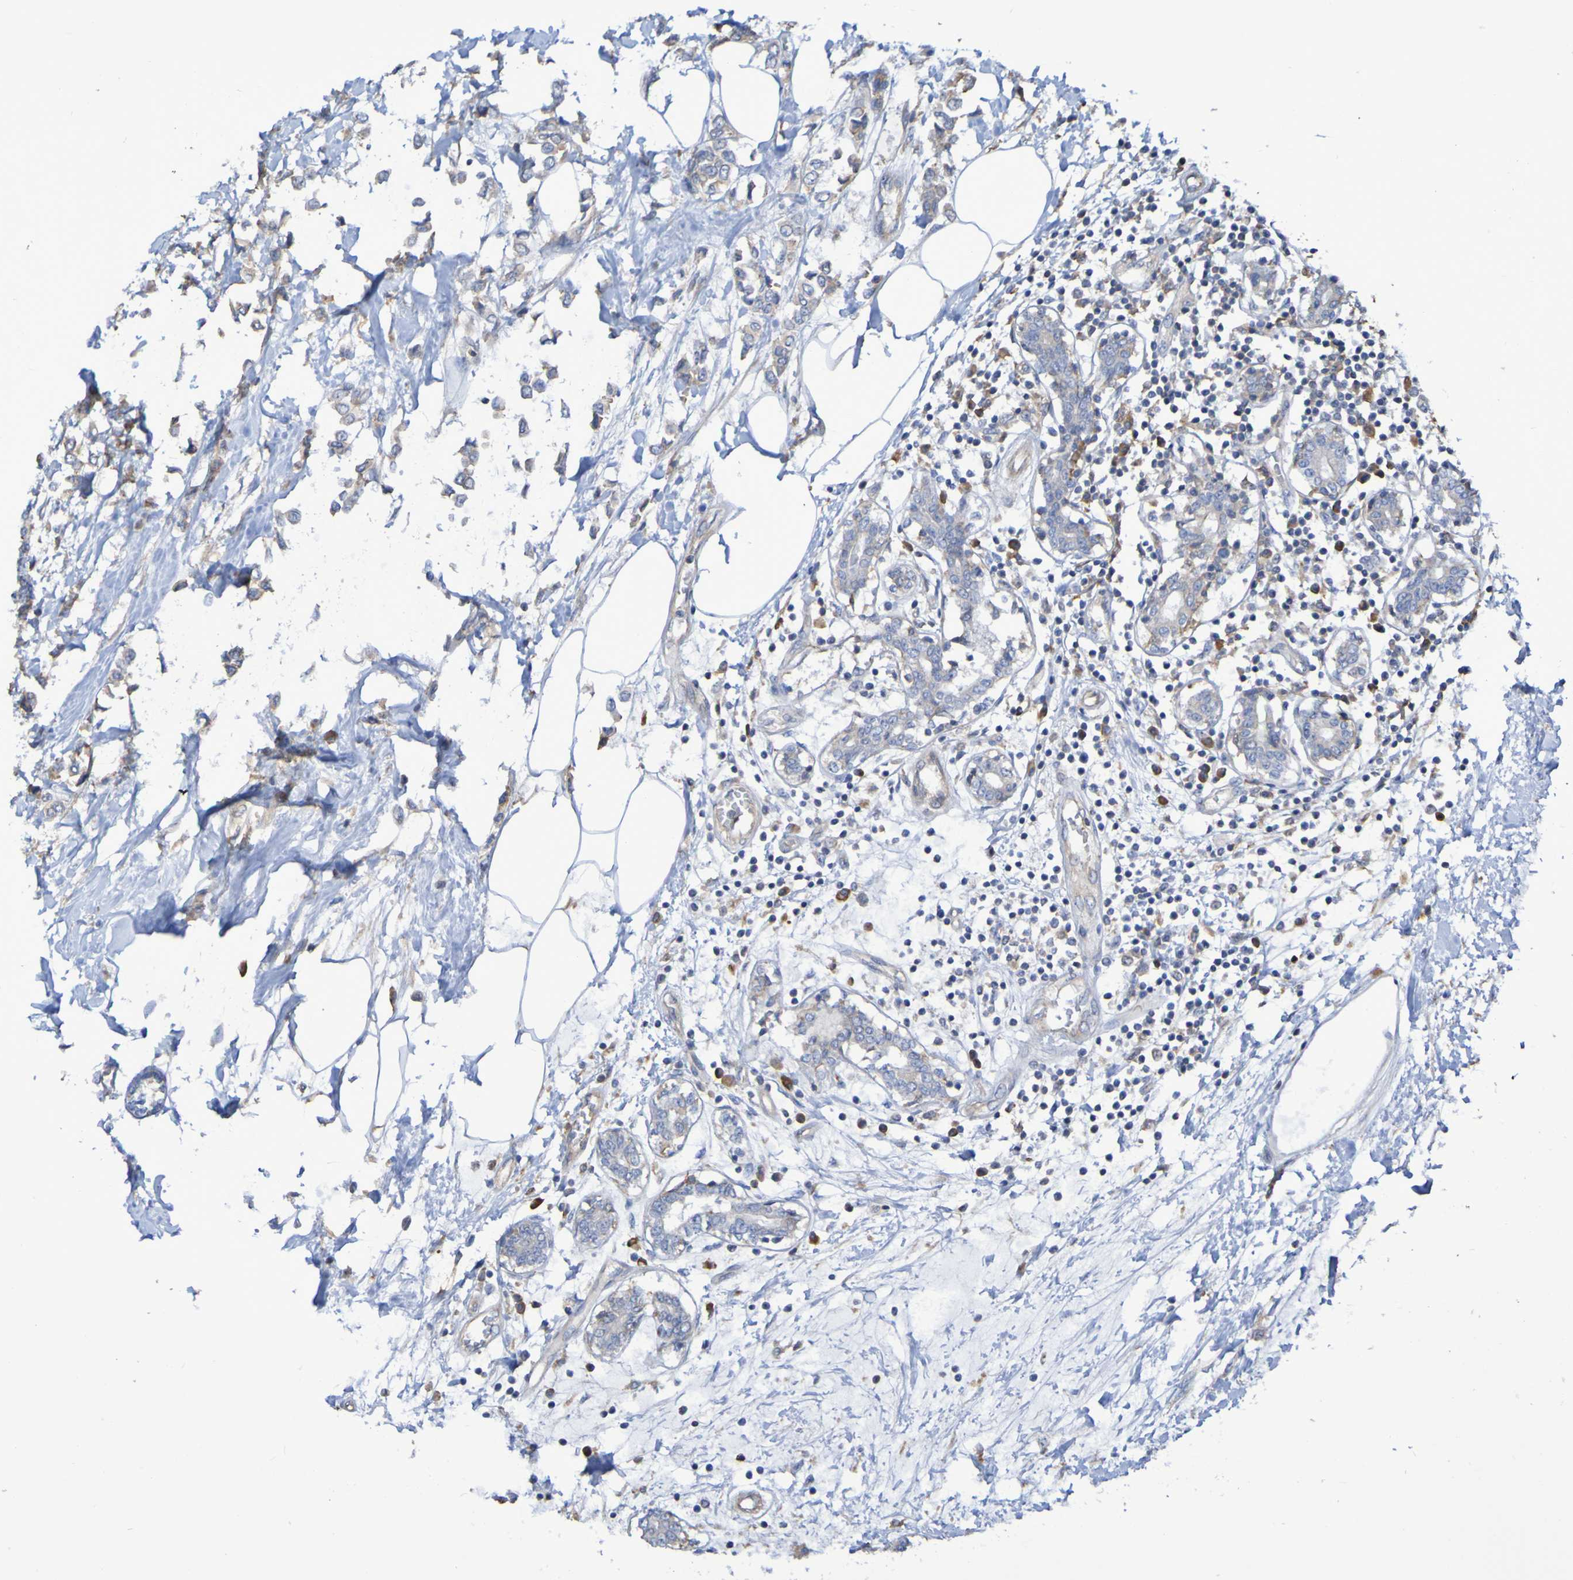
{"staining": {"intensity": "weak", "quantity": ">75%", "location": "cytoplasmic/membranous"}, "tissue": "breast cancer", "cell_type": "Tumor cells", "image_type": "cancer", "snomed": [{"axis": "morphology", "description": "Lobular carcinoma"}, {"axis": "topography", "description": "Breast"}], "caption": "Protein expression by IHC displays weak cytoplasmic/membranous positivity in approximately >75% of tumor cells in breast cancer.", "gene": "SYNJ1", "patient": {"sex": "female", "age": 51}}